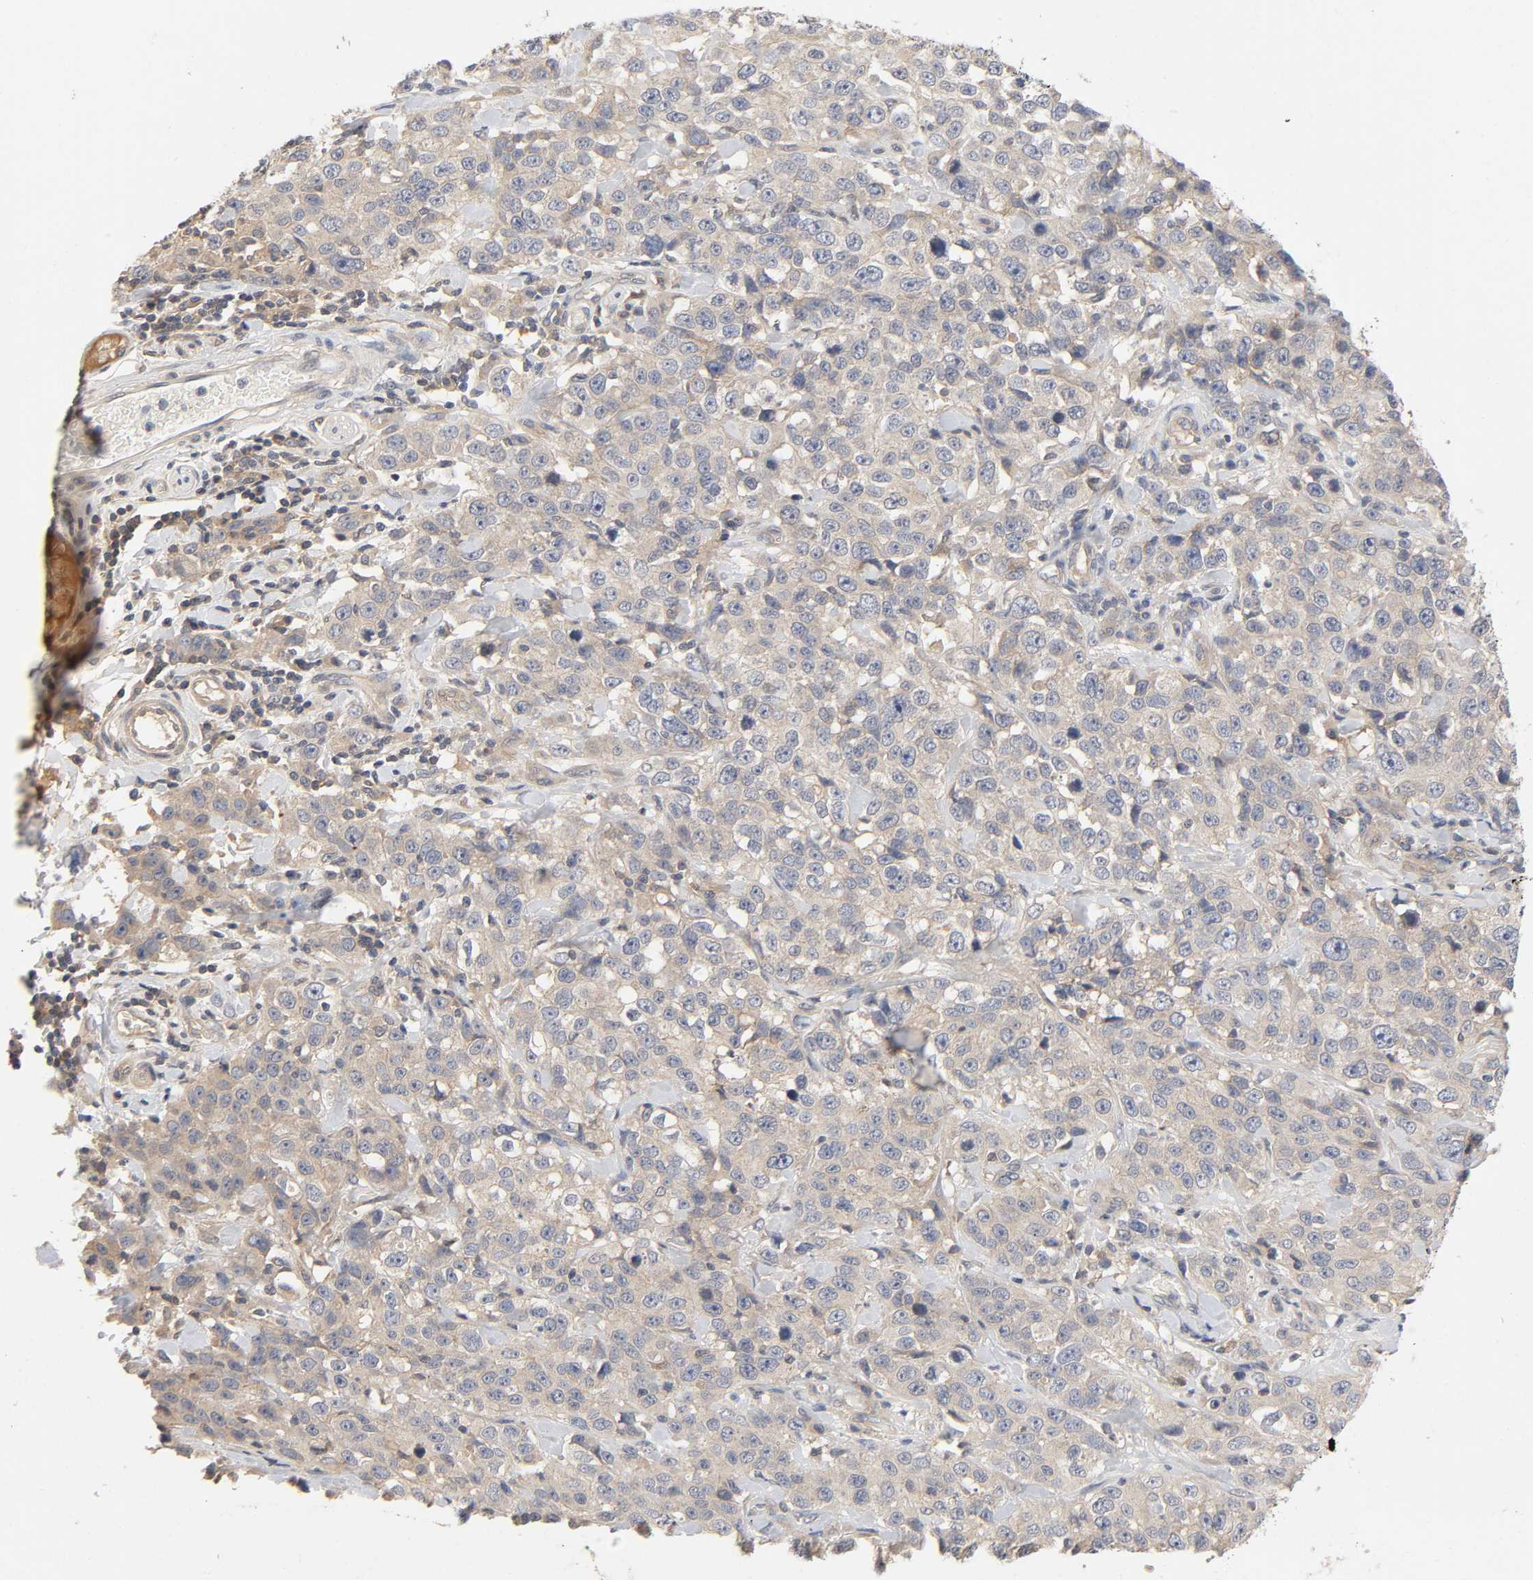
{"staining": {"intensity": "moderate", "quantity": "<25%", "location": "cytoplasmic/membranous"}, "tissue": "stomach cancer", "cell_type": "Tumor cells", "image_type": "cancer", "snomed": [{"axis": "morphology", "description": "Normal tissue, NOS"}, {"axis": "morphology", "description": "Adenocarcinoma, NOS"}, {"axis": "topography", "description": "Stomach"}], "caption": "This is a photomicrograph of immunohistochemistry (IHC) staining of stomach cancer, which shows moderate expression in the cytoplasmic/membranous of tumor cells.", "gene": "CPB2", "patient": {"sex": "male", "age": 48}}